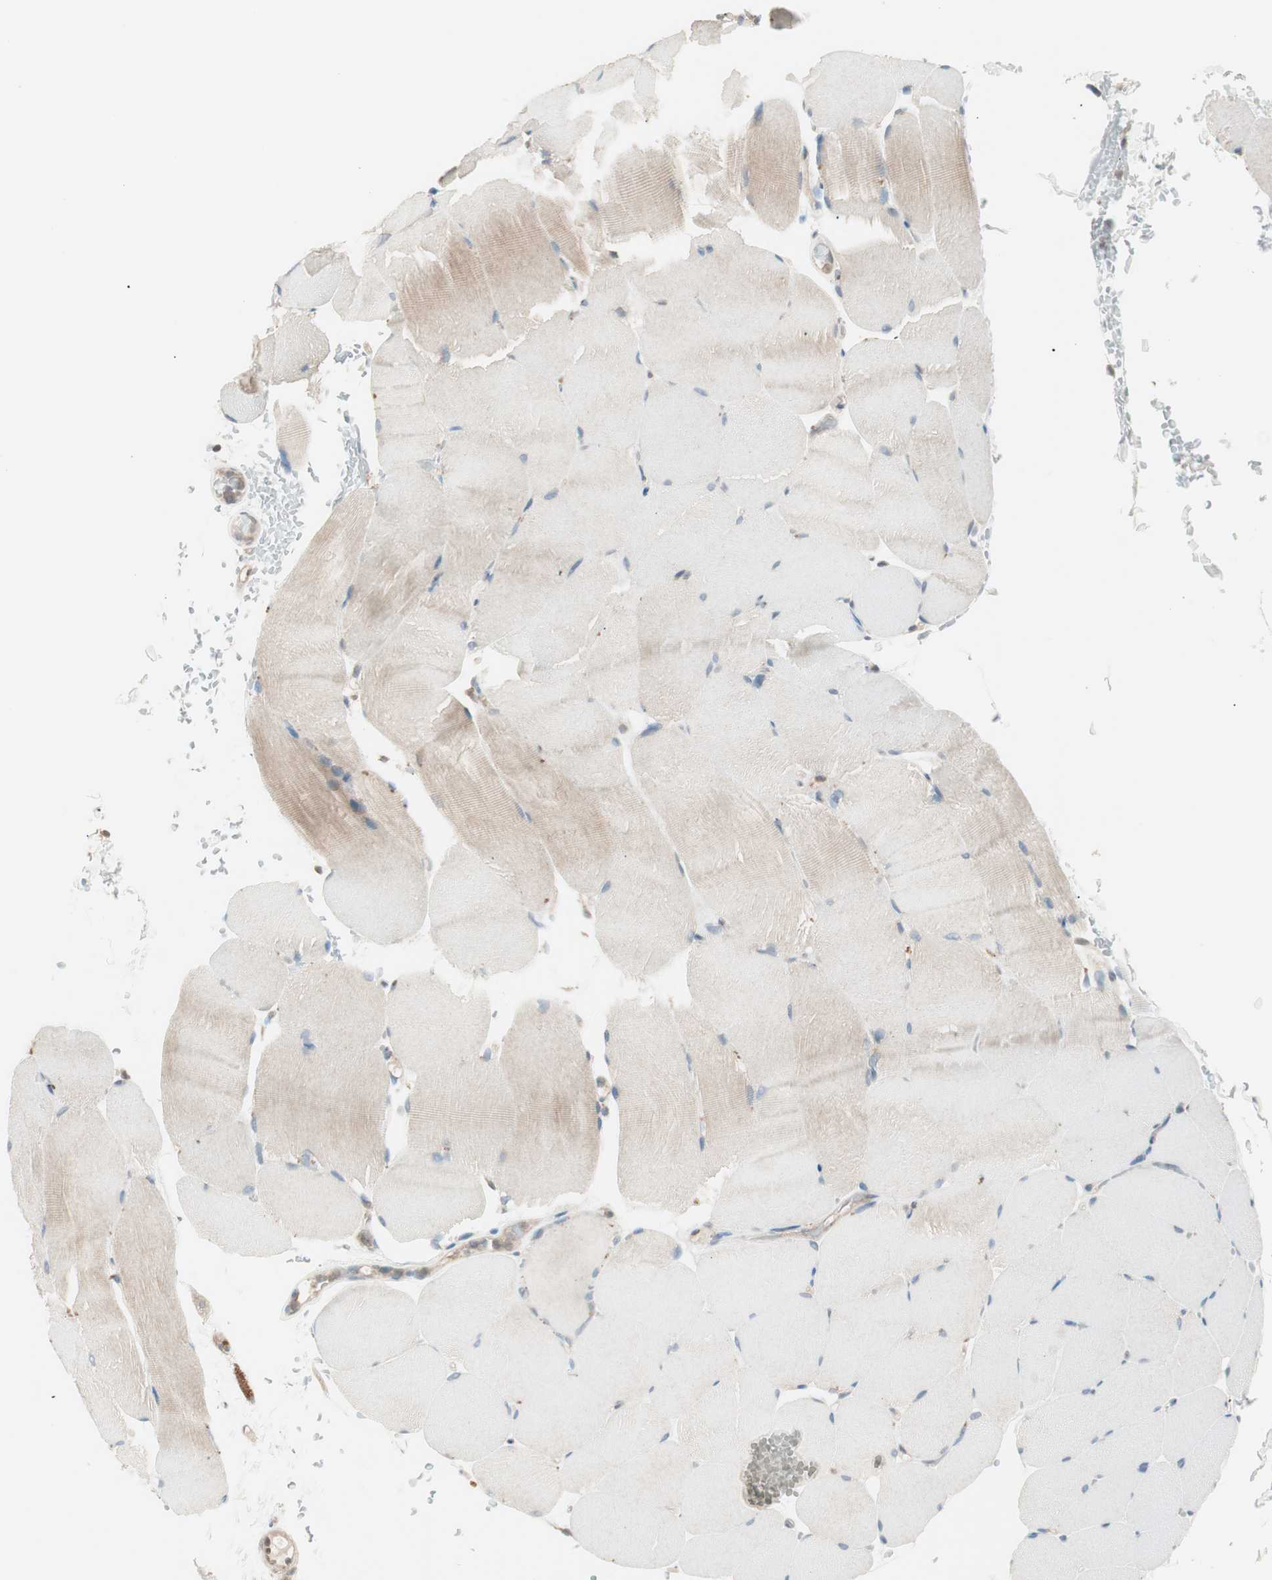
{"staining": {"intensity": "weak", "quantity": "<25%", "location": "cytoplasmic/membranous"}, "tissue": "skeletal muscle", "cell_type": "Myocytes", "image_type": "normal", "snomed": [{"axis": "morphology", "description": "Normal tissue, NOS"}, {"axis": "topography", "description": "Skeletal muscle"}, {"axis": "topography", "description": "Parathyroid gland"}], "caption": "Immunohistochemistry photomicrograph of benign skeletal muscle stained for a protein (brown), which displays no staining in myocytes.", "gene": "GALT", "patient": {"sex": "female", "age": 37}}